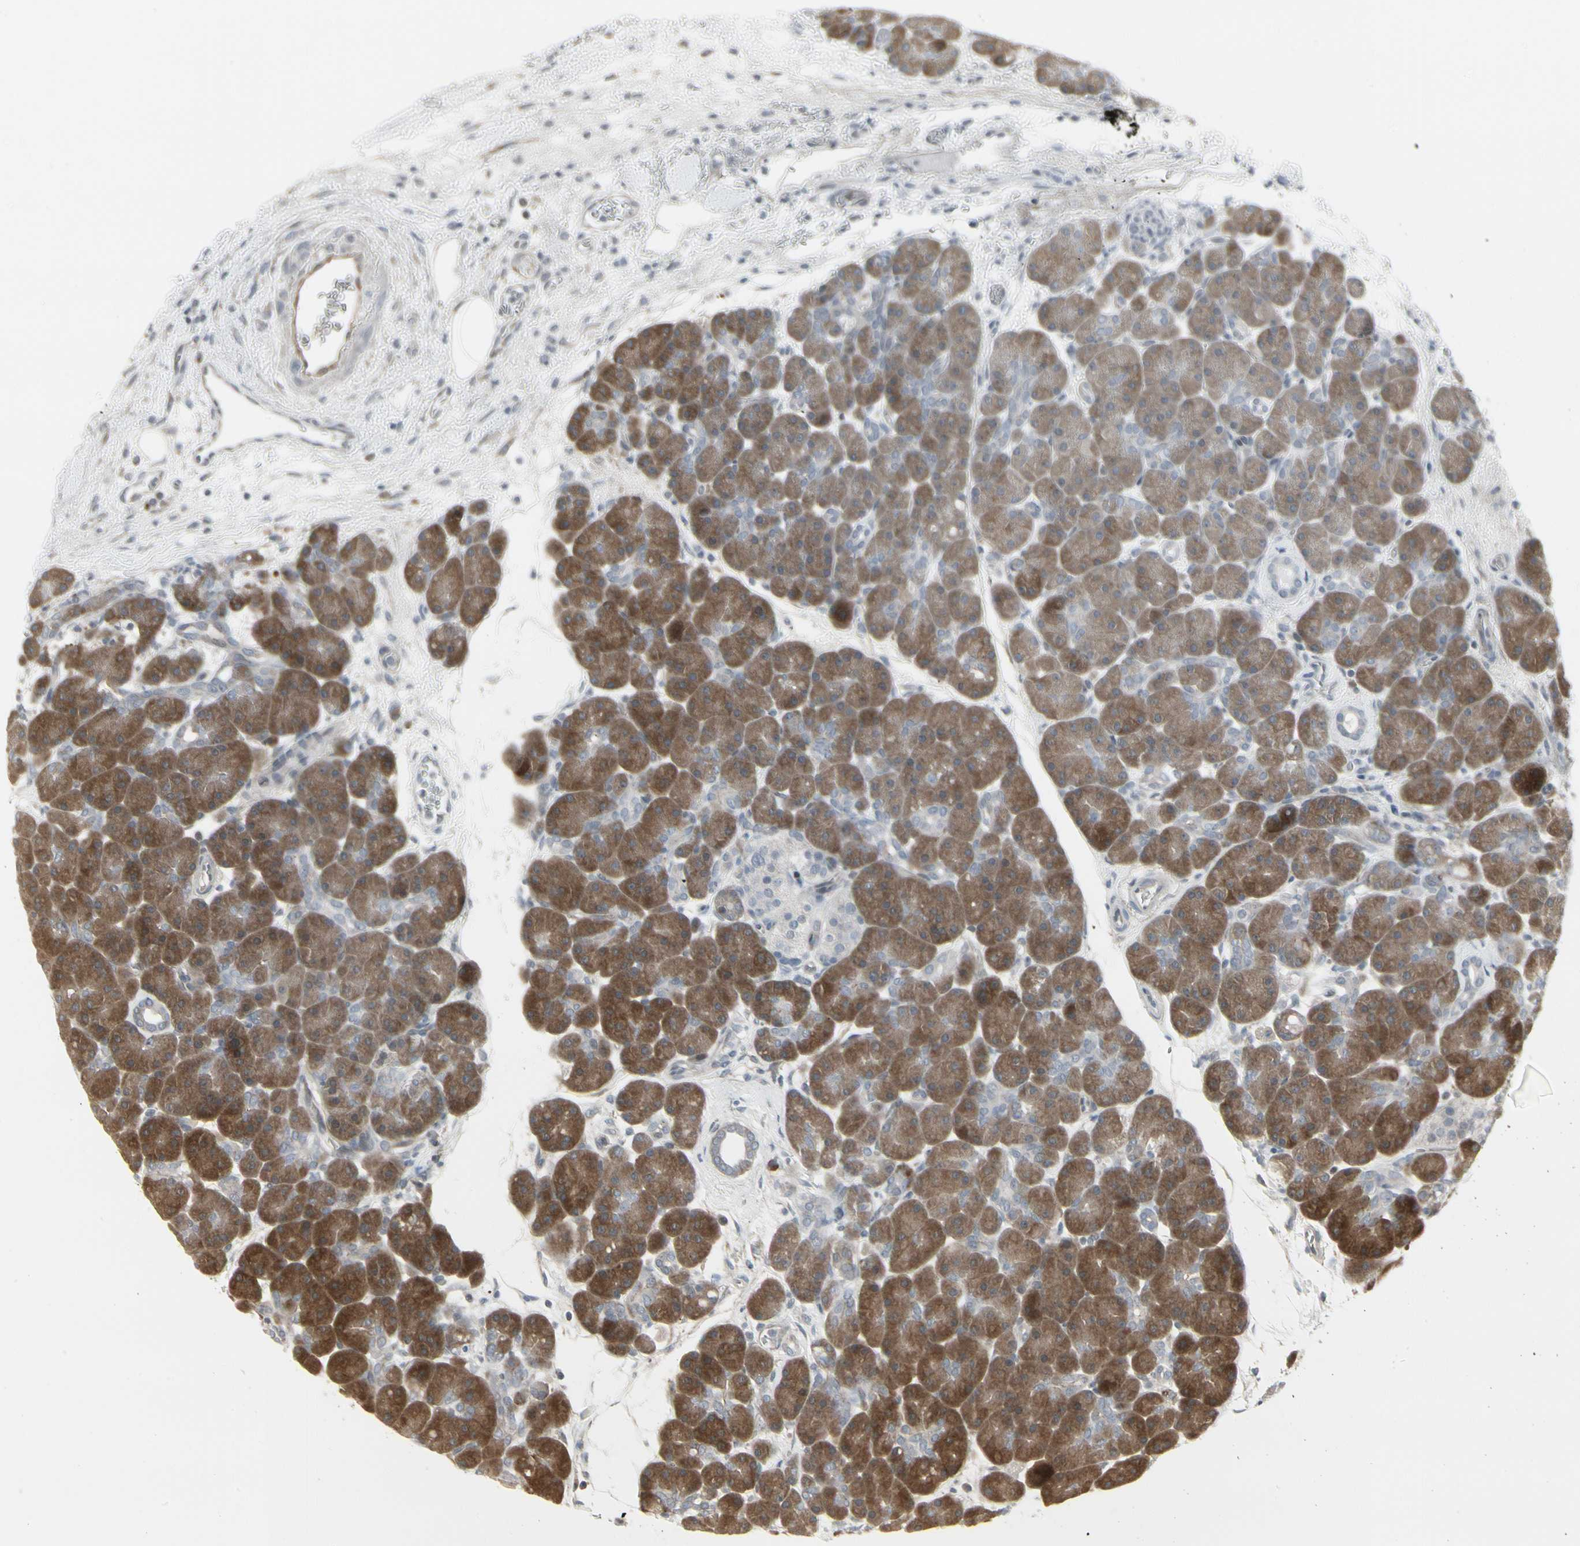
{"staining": {"intensity": "strong", "quantity": ">75%", "location": "cytoplasmic/membranous"}, "tissue": "pancreas", "cell_type": "Exocrine glandular cells", "image_type": "normal", "snomed": [{"axis": "morphology", "description": "Normal tissue, NOS"}, {"axis": "topography", "description": "Pancreas"}], "caption": "Protein staining demonstrates strong cytoplasmic/membranous staining in approximately >75% of exocrine glandular cells in benign pancreas.", "gene": "IGFBP6", "patient": {"sex": "male", "age": 66}}